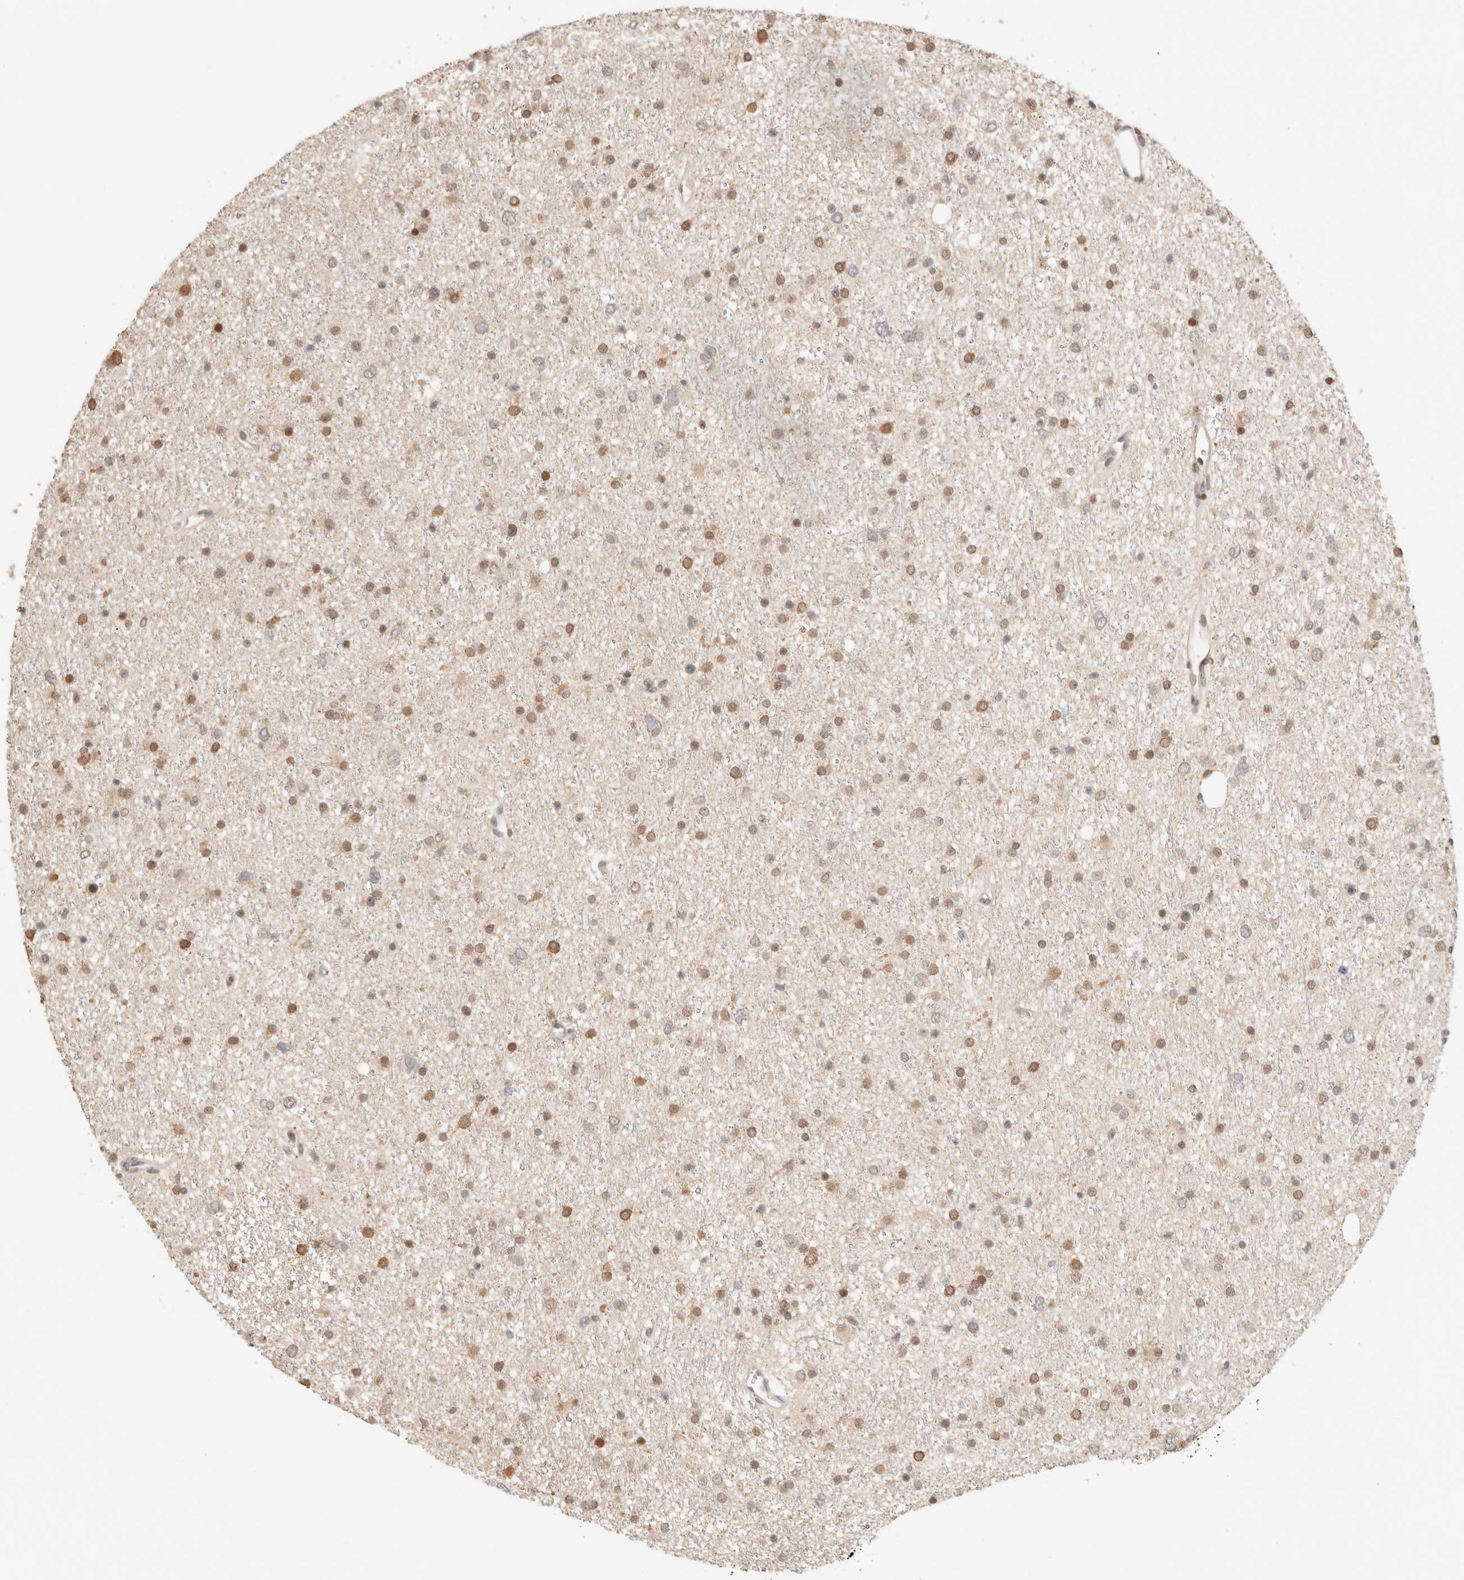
{"staining": {"intensity": "moderate", "quantity": "25%-75%", "location": "nuclear"}, "tissue": "glioma", "cell_type": "Tumor cells", "image_type": "cancer", "snomed": [{"axis": "morphology", "description": "Glioma, malignant, Low grade"}, {"axis": "topography", "description": "Cerebral cortex"}], "caption": "Brown immunohistochemical staining in human glioma reveals moderate nuclear positivity in about 25%-75% of tumor cells.", "gene": "NPAS2", "patient": {"sex": "female", "age": 39}}